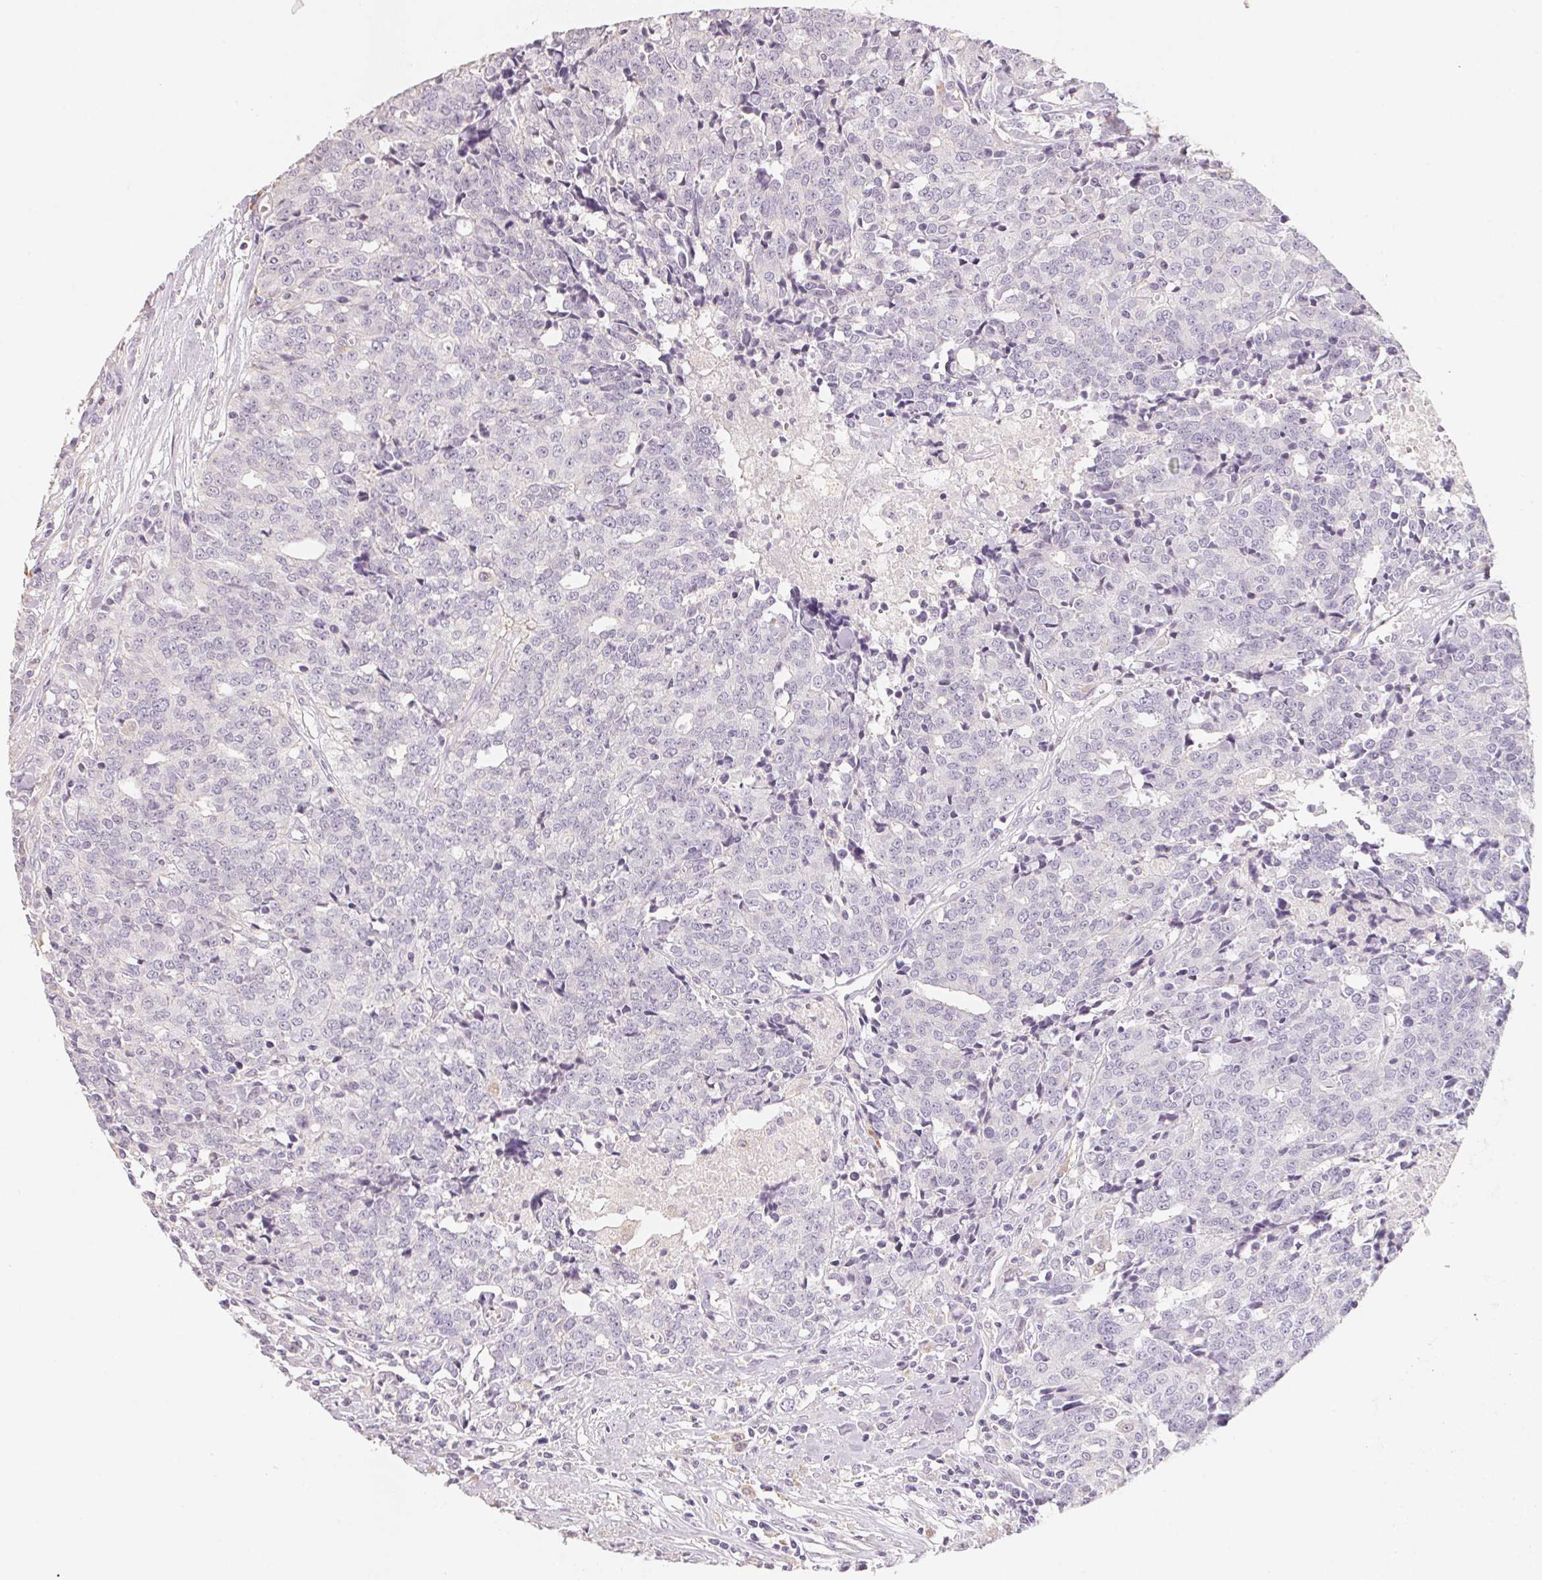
{"staining": {"intensity": "negative", "quantity": "none", "location": "none"}, "tissue": "prostate cancer", "cell_type": "Tumor cells", "image_type": "cancer", "snomed": [{"axis": "morphology", "description": "Adenocarcinoma, High grade"}, {"axis": "topography", "description": "Prostate and seminal vesicle, NOS"}], "caption": "An image of human prostate cancer (adenocarcinoma (high-grade)) is negative for staining in tumor cells. (DAB IHC with hematoxylin counter stain).", "gene": "TREH", "patient": {"sex": "male", "age": 60}}